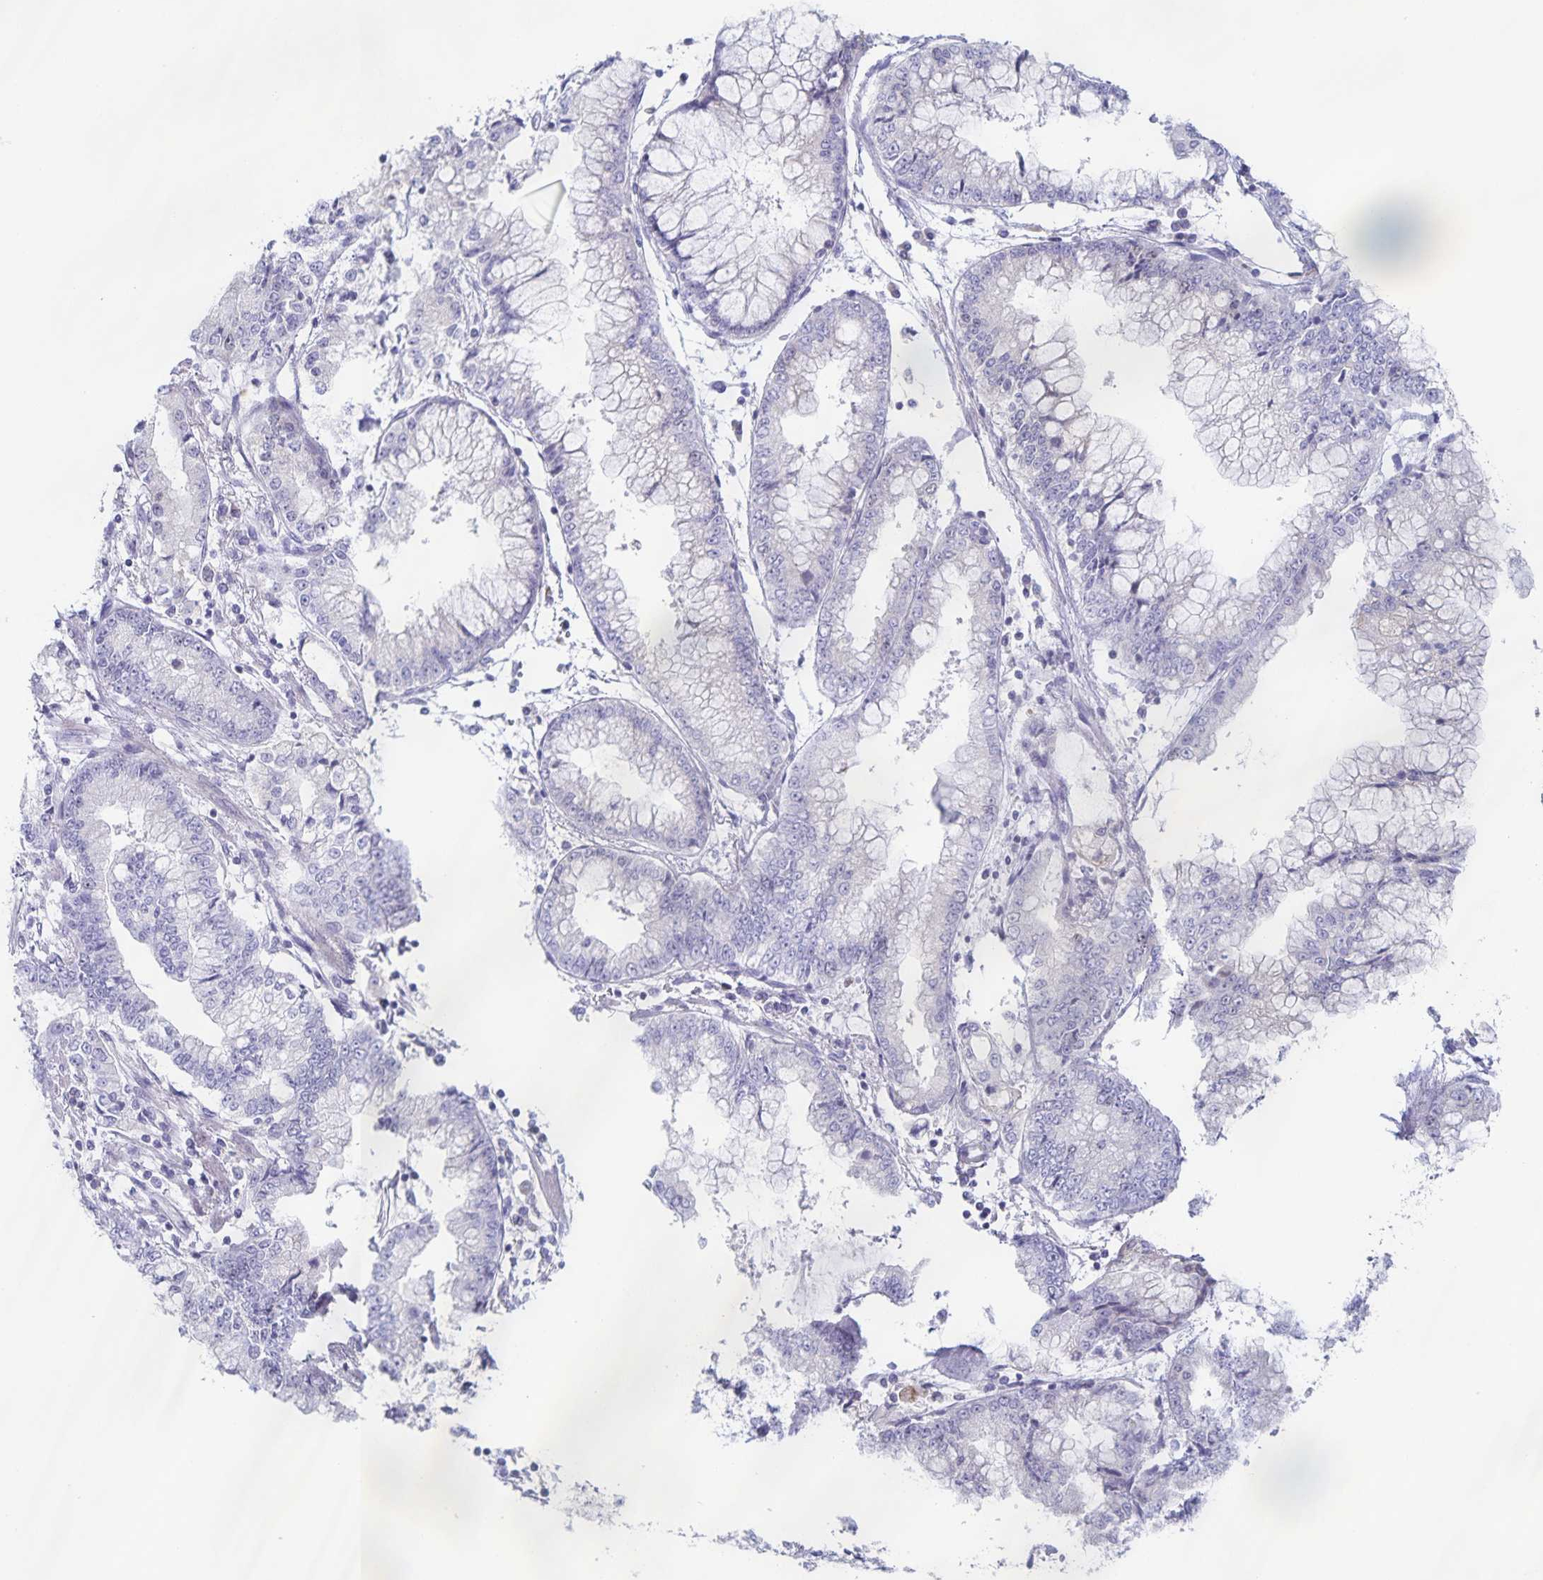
{"staining": {"intensity": "negative", "quantity": "none", "location": "none"}, "tissue": "stomach cancer", "cell_type": "Tumor cells", "image_type": "cancer", "snomed": [{"axis": "morphology", "description": "Adenocarcinoma, NOS"}, {"axis": "topography", "description": "Stomach, upper"}], "caption": "Immunohistochemistry photomicrograph of neoplastic tissue: adenocarcinoma (stomach) stained with DAB reveals no significant protein expression in tumor cells.", "gene": "CENPH", "patient": {"sex": "female", "age": 74}}